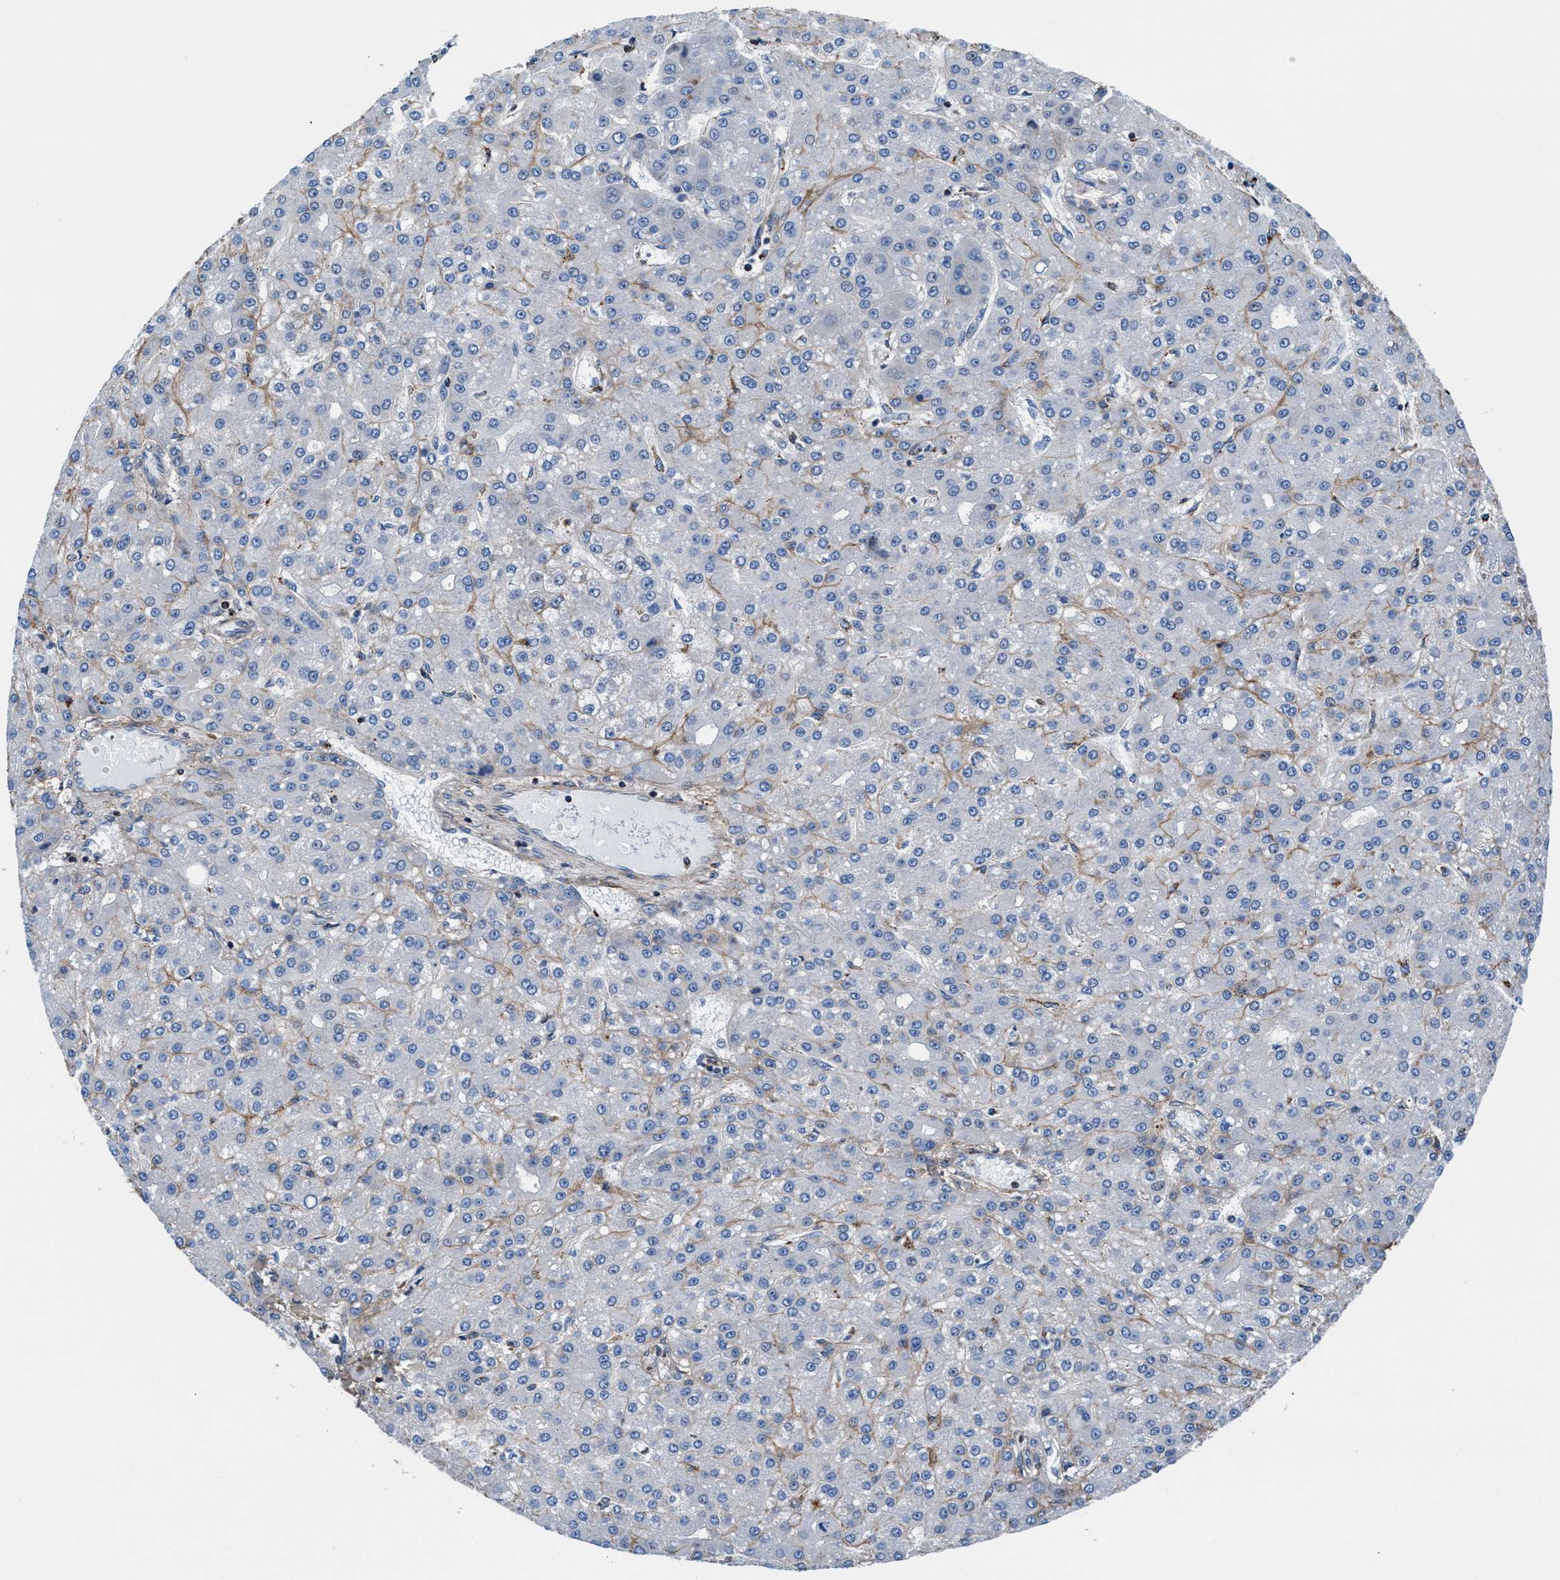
{"staining": {"intensity": "weak", "quantity": "25%-75%", "location": "cytoplasmic/membranous"}, "tissue": "liver cancer", "cell_type": "Tumor cells", "image_type": "cancer", "snomed": [{"axis": "morphology", "description": "Carcinoma, Hepatocellular, NOS"}, {"axis": "topography", "description": "Liver"}], "caption": "Protein staining of hepatocellular carcinoma (liver) tissue exhibits weak cytoplasmic/membranous positivity in about 25%-75% of tumor cells.", "gene": "PRR15L", "patient": {"sex": "male", "age": 67}}